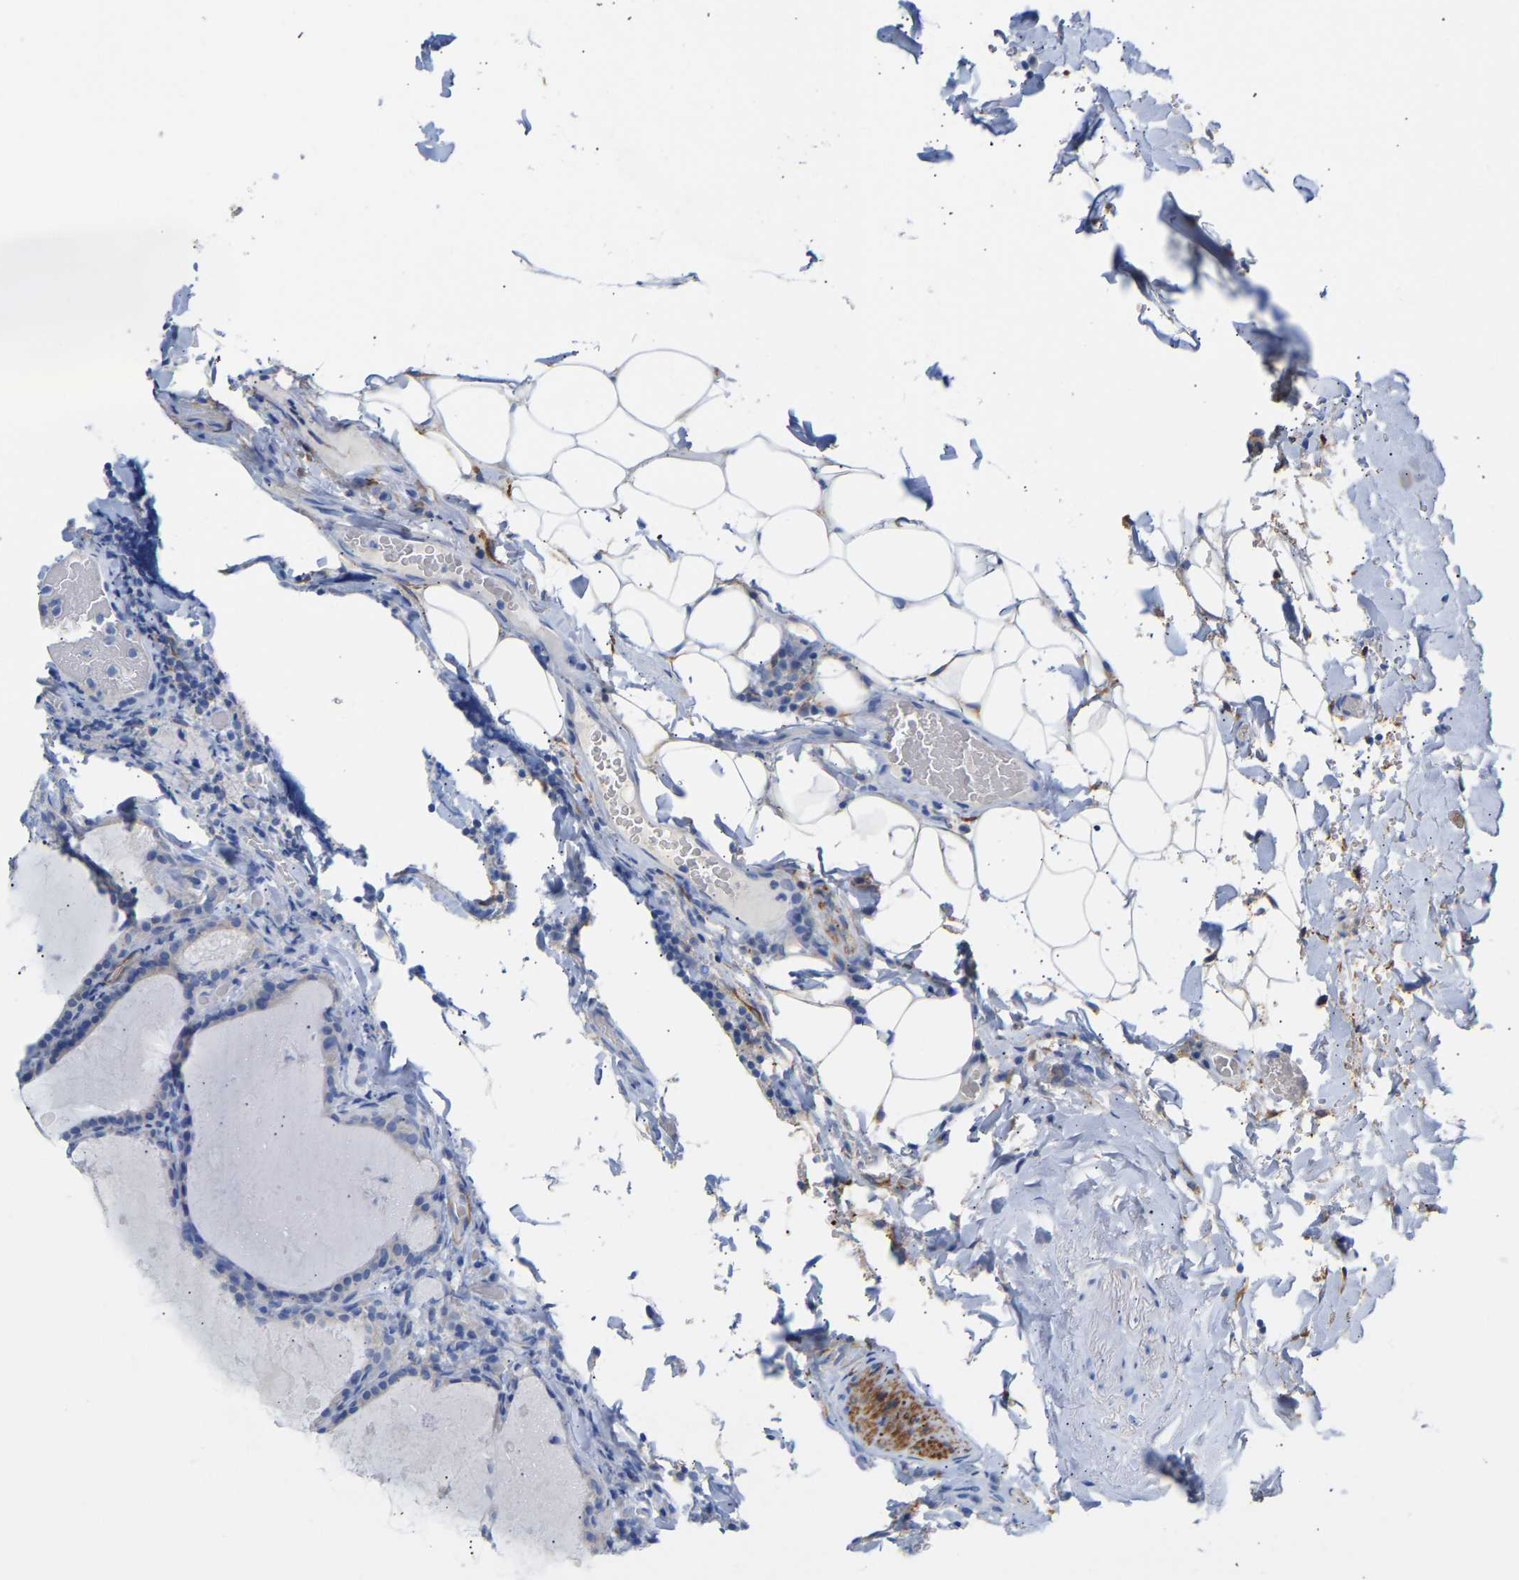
{"staining": {"intensity": "negative", "quantity": "none", "location": "none"}, "tissue": "thyroid cancer", "cell_type": "Tumor cells", "image_type": "cancer", "snomed": [{"axis": "morphology", "description": "Papillary adenocarcinoma, NOS"}, {"axis": "topography", "description": "Thyroid gland"}], "caption": "Thyroid papillary adenocarcinoma stained for a protein using immunohistochemistry demonstrates no expression tumor cells.", "gene": "AMPH", "patient": {"sex": "female", "age": 42}}